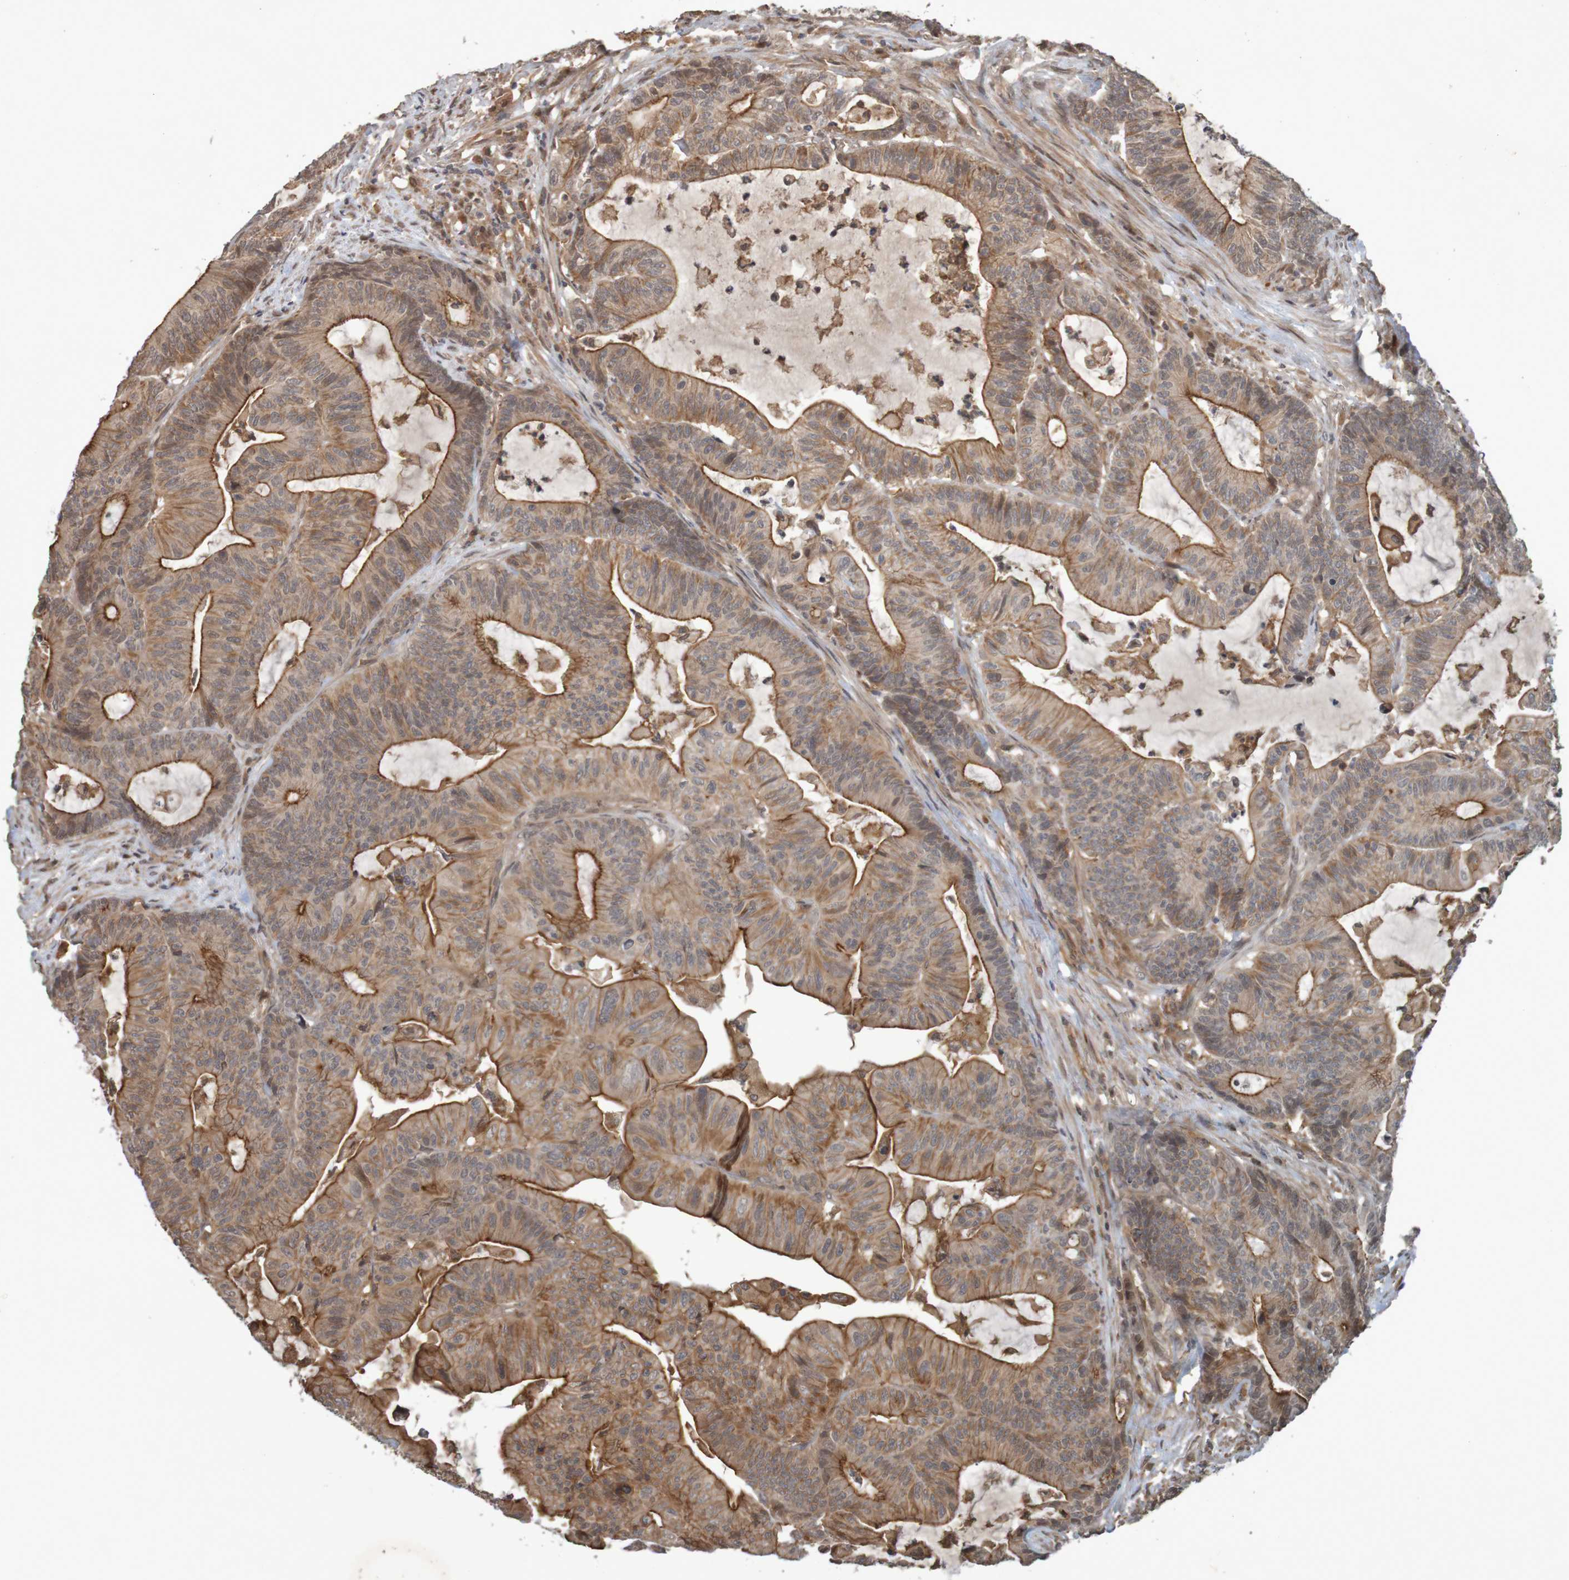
{"staining": {"intensity": "strong", "quantity": ">75%", "location": "cytoplasmic/membranous"}, "tissue": "colorectal cancer", "cell_type": "Tumor cells", "image_type": "cancer", "snomed": [{"axis": "morphology", "description": "Adenocarcinoma, NOS"}, {"axis": "topography", "description": "Colon"}], "caption": "A high amount of strong cytoplasmic/membranous staining is identified in approximately >75% of tumor cells in colorectal cancer (adenocarcinoma) tissue. (Brightfield microscopy of DAB IHC at high magnification).", "gene": "ARHGEF11", "patient": {"sex": "female", "age": 84}}